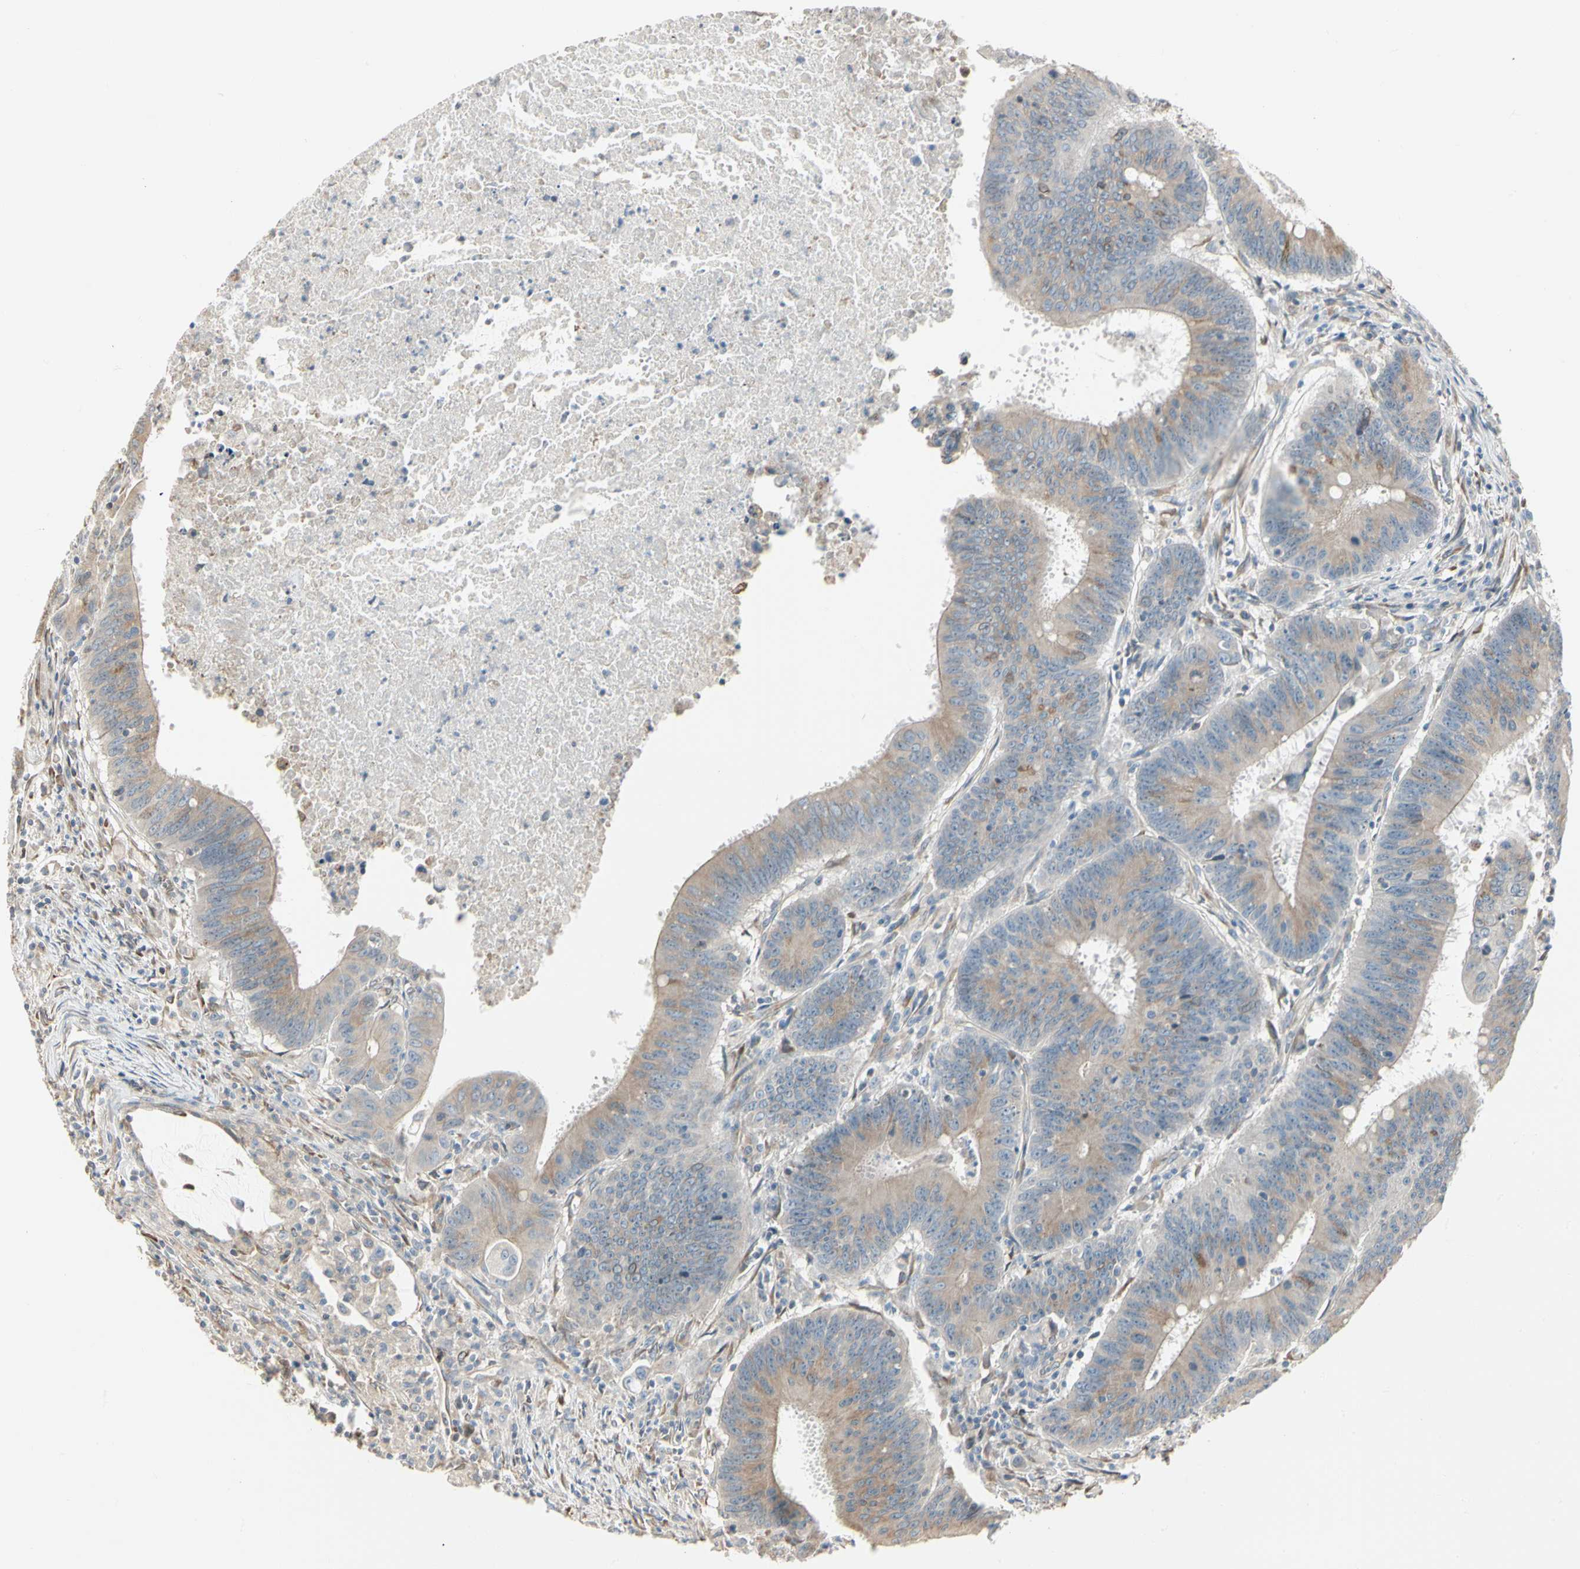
{"staining": {"intensity": "weak", "quantity": ">75%", "location": "cytoplasmic/membranous"}, "tissue": "colorectal cancer", "cell_type": "Tumor cells", "image_type": "cancer", "snomed": [{"axis": "morphology", "description": "Adenocarcinoma, NOS"}, {"axis": "topography", "description": "Colon"}], "caption": "A photomicrograph of colorectal adenocarcinoma stained for a protein displays weak cytoplasmic/membranous brown staining in tumor cells.", "gene": "NUCB2", "patient": {"sex": "male", "age": 45}}